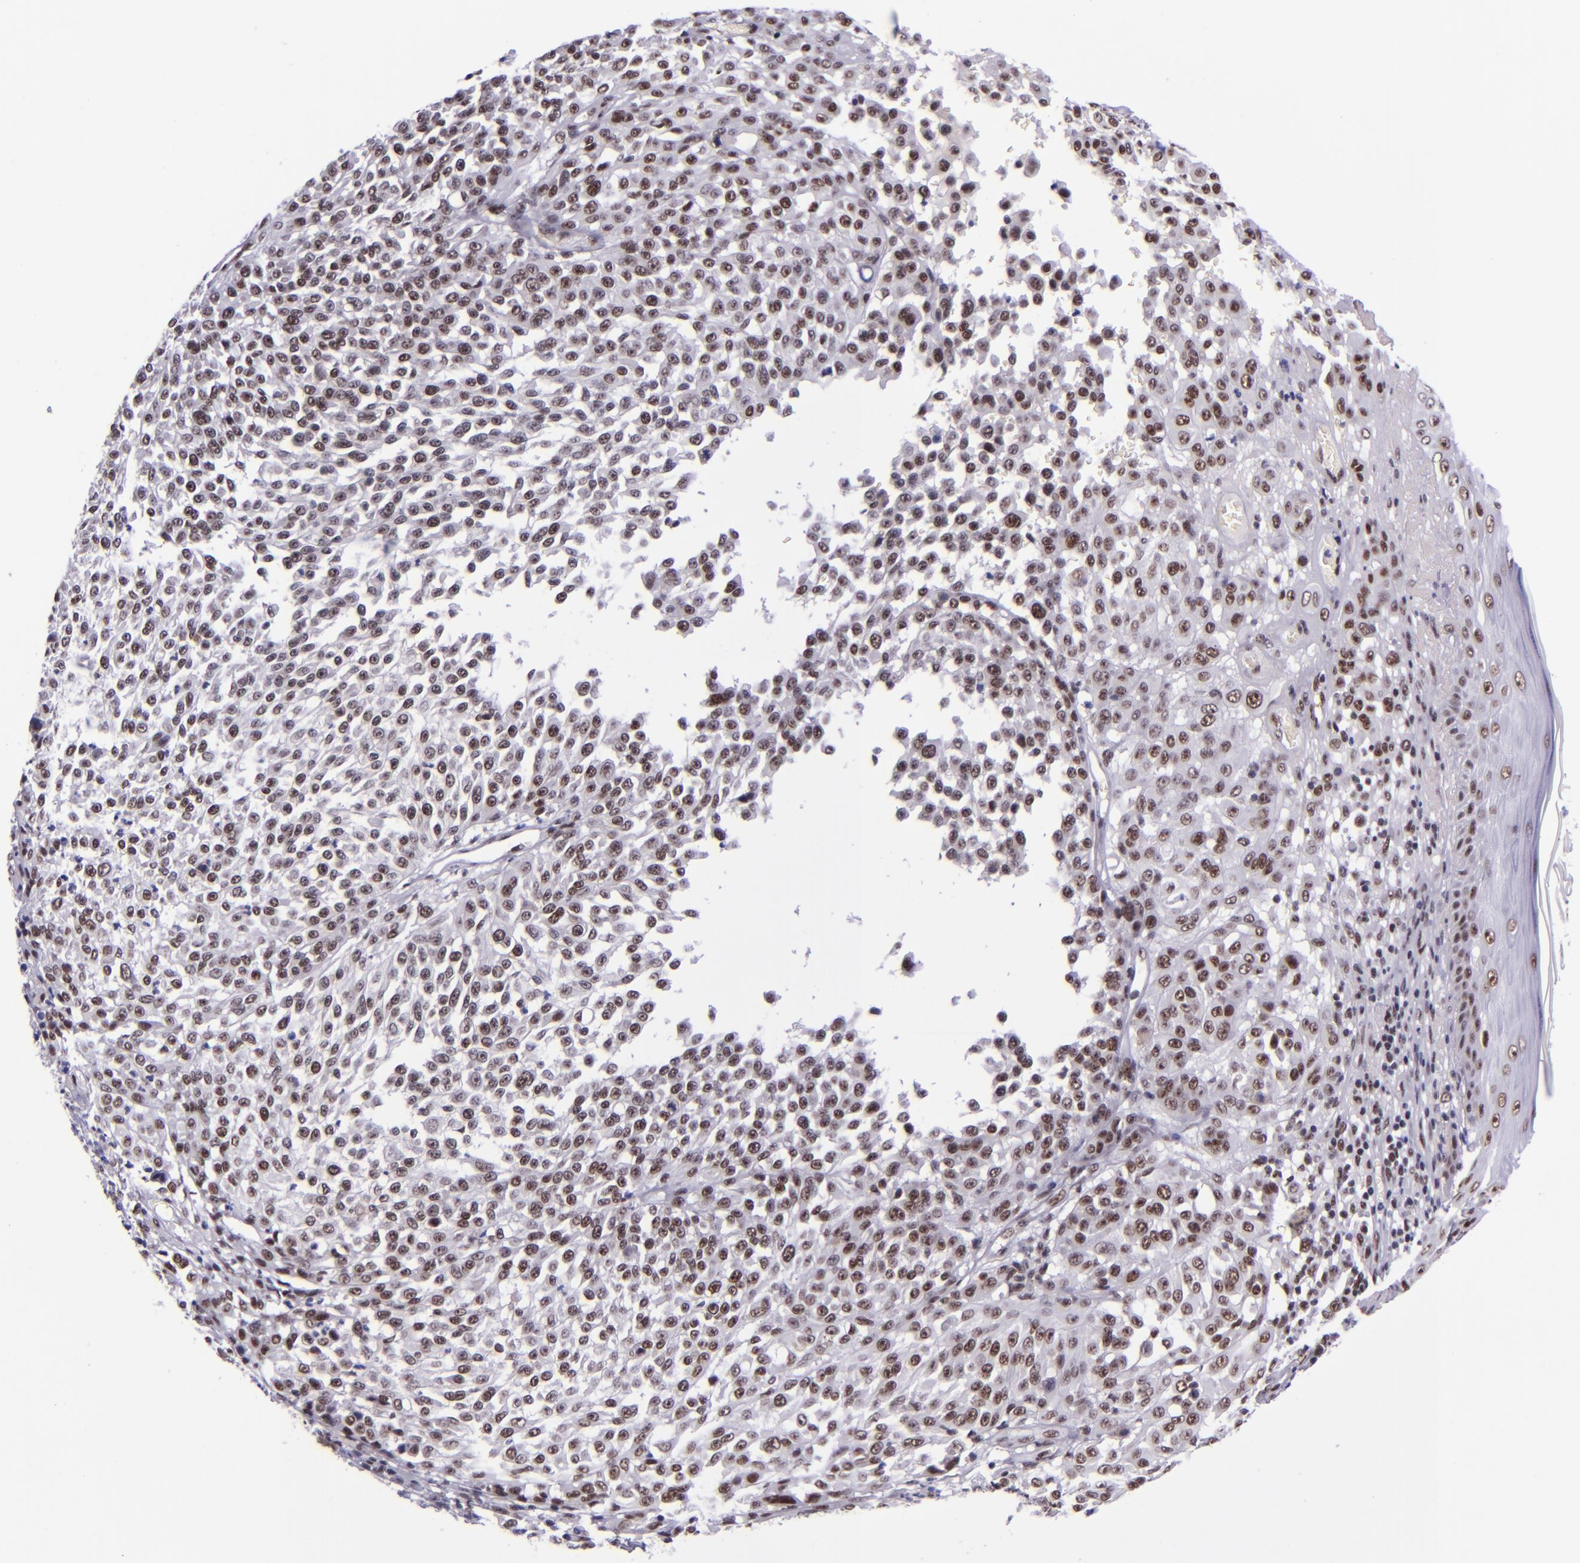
{"staining": {"intensity": "moderate", "quantity": ">75%", "location": "nuclear"}, "tissue": "melanoma", "cell_type": "Tumor cells", "image_type": "cancer", "snomed": [{"axis": "morphology", "description": "Malignant melanoma, NOS"}, {"axis": "topography", "description": "Skin"}], "caption": "Melanoma stained with a brown dye reveals moderate nuclear positive staining in about >75% of tumor cells.", "gene": "GPKOW", "patient": {"sex": "female", "age": 49}}